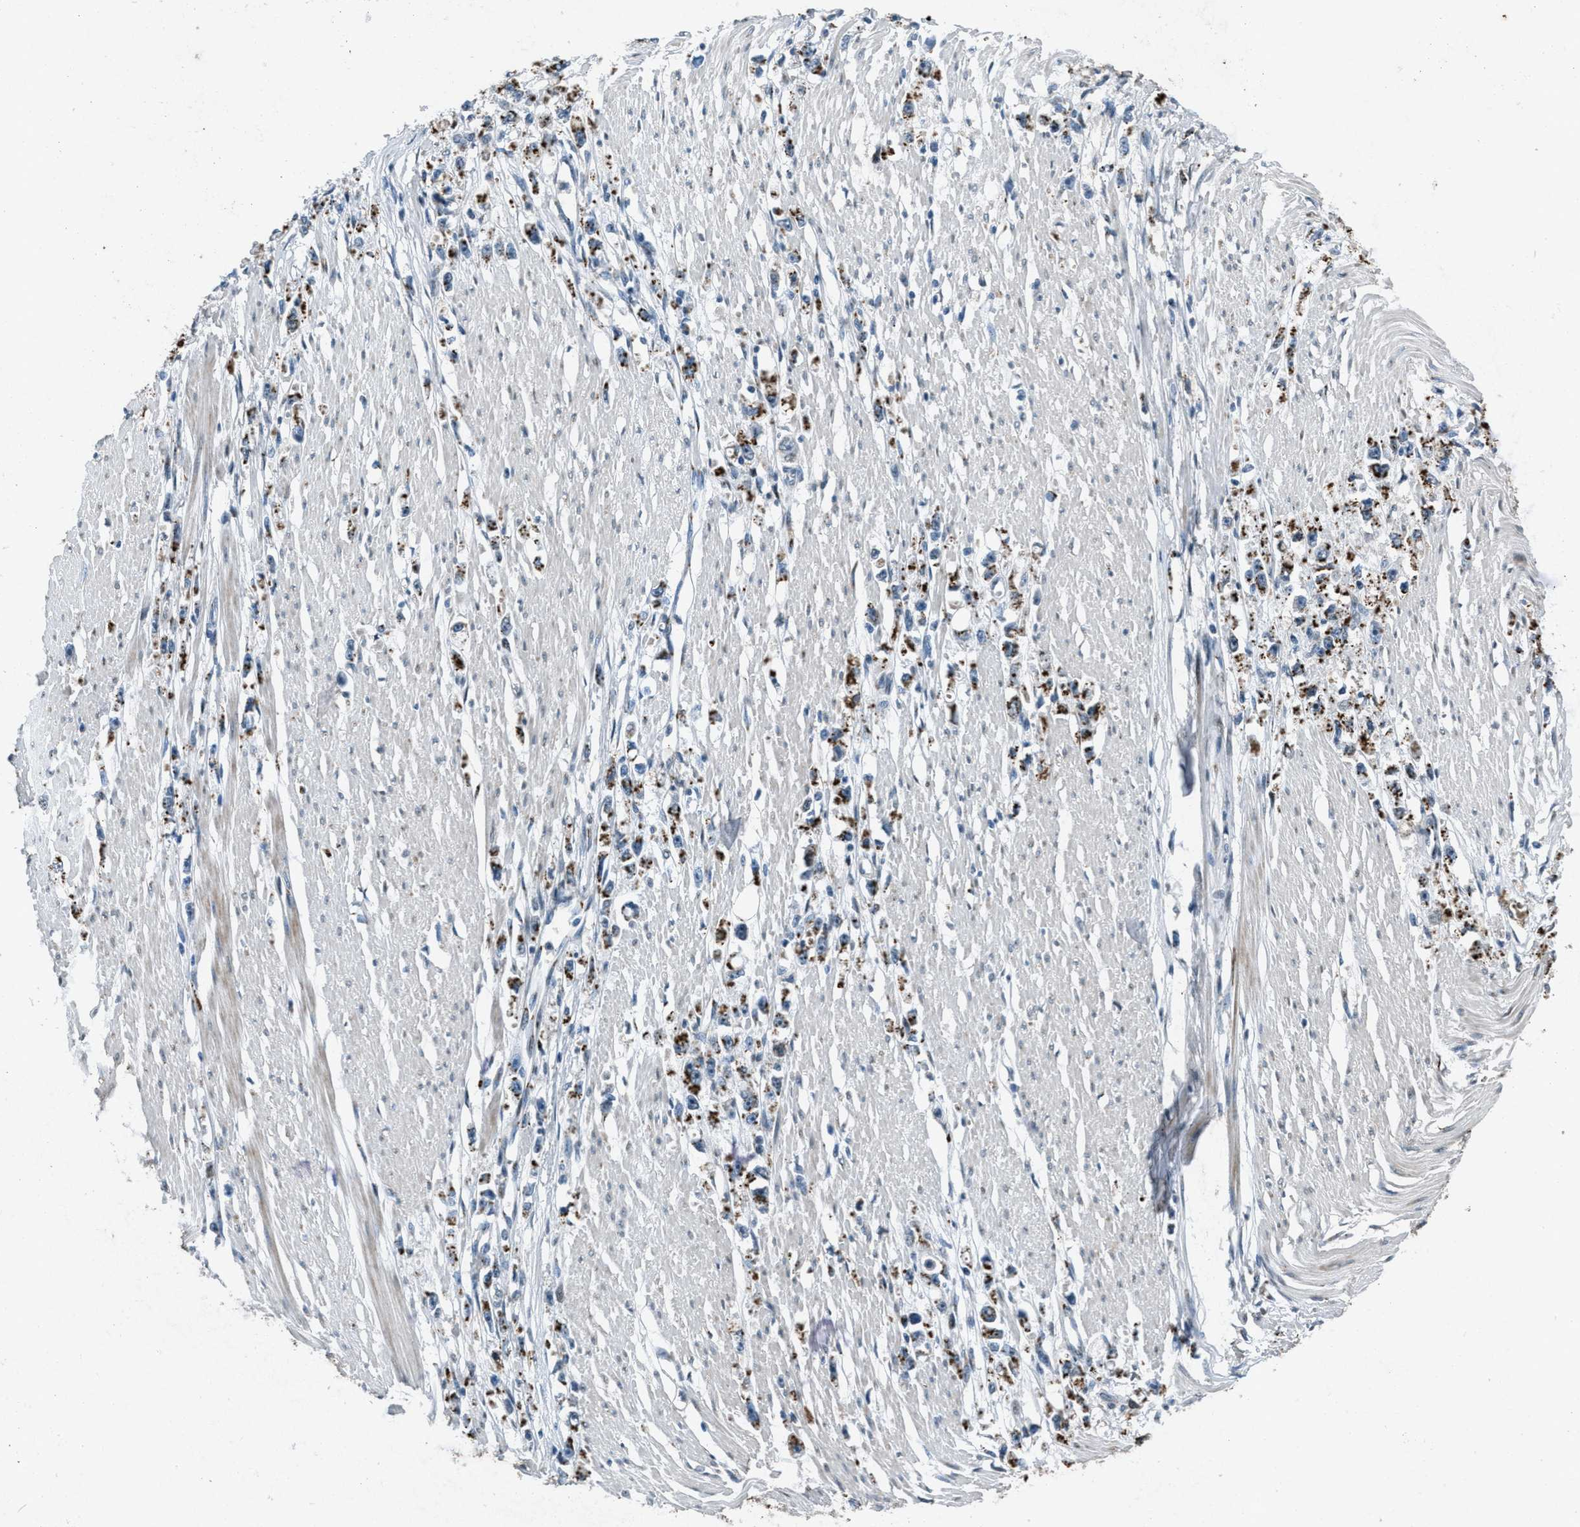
{"staining": {"intensity": "strong", "quantity": ">75%", "location": "cytoplasmic/membranous"}, "tissue": "stomach cancer", "cell_type": "Tumor cells", "image_type": "cancer", "snomed": [{"axis": "morphology", "description": "Adenocarcinoma, NOS"}, {"axis": "topography", "description": "Stomach"}], "caption": "This image exhibits immunohistochemistry staining of human stomach cancer, with high strong cytoplasmic/membranous staining in about >75% of tumor cells.", "gene": "GPC6", "patient": {"sex": "female", "age": 59}}